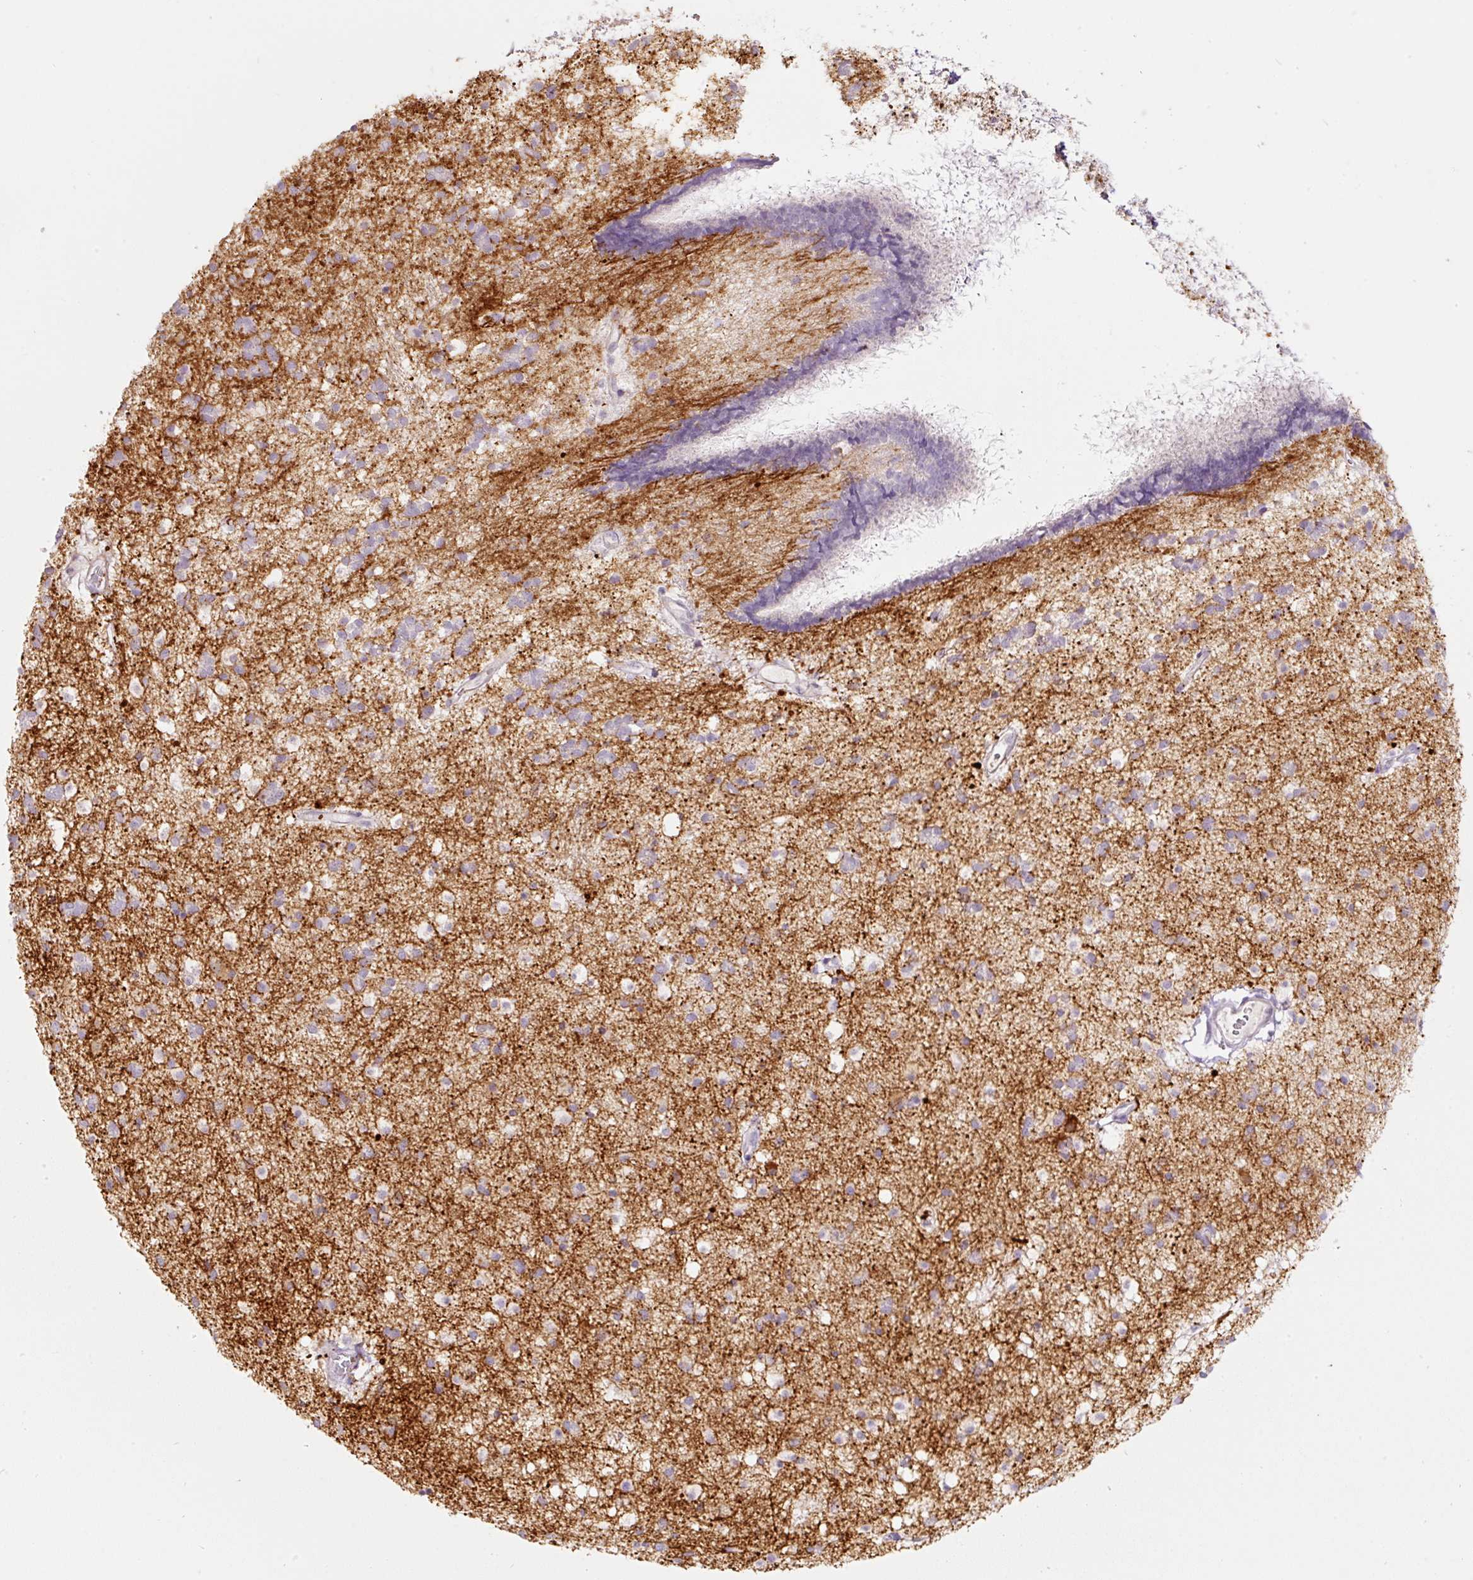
{"staining": {"intensity": "negative", "quantity": "none", "location": "none"}, "tissue": "caudate", "cell_type": "Glial cells", "image_type": "normal", "snomed": [{"axis": "morphology", "description": "Normal tissue, NOS"}, {"axis": "topography", "description": "Lateral ventricle wall"}], "caption": "Protein analysis of unremarkable caudate shows no significant positivity in glial cells.", "gene": "RSPO2", "patient": {"sex": "male", "age": 37}}